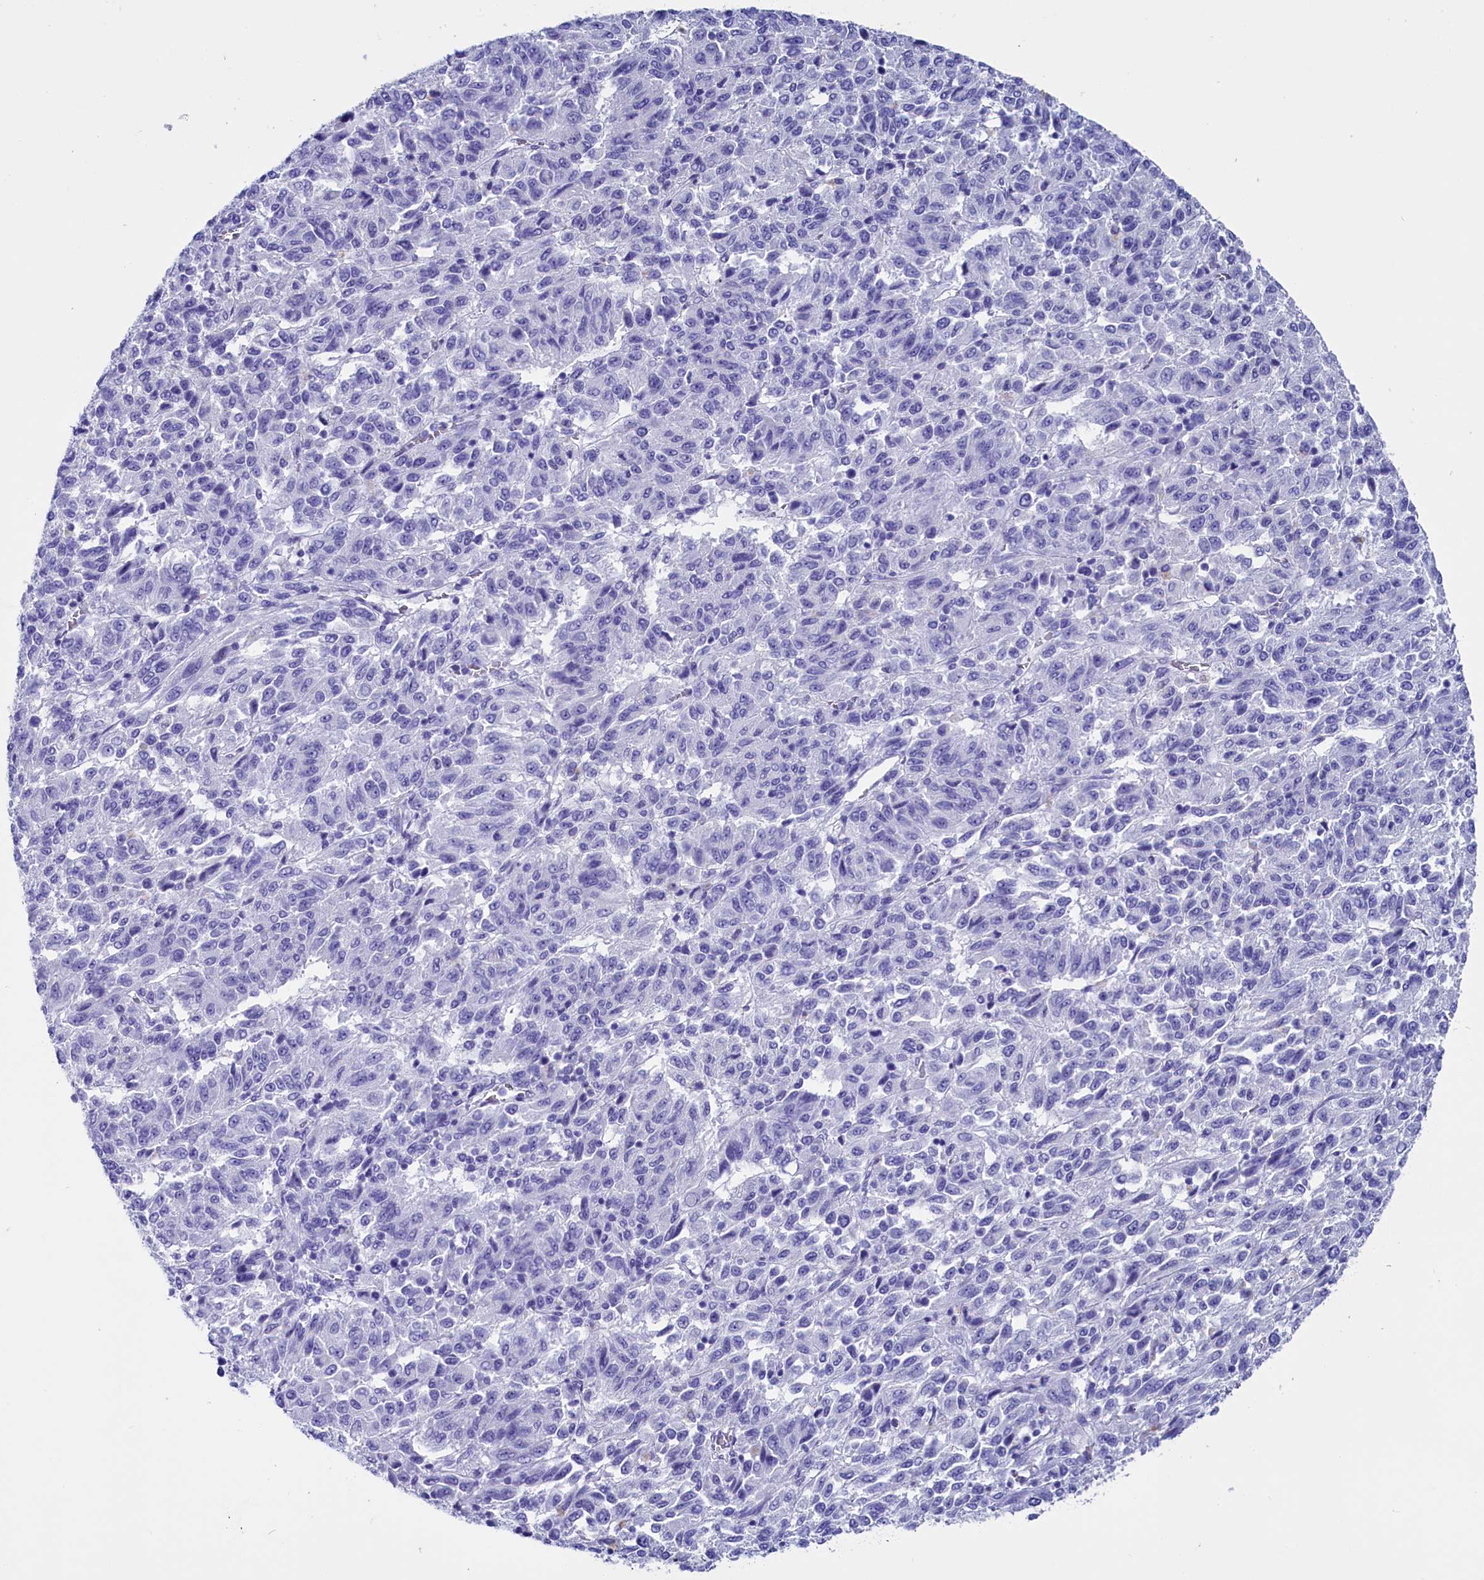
{"staining": {"intensity": "negative", "quantity": "none", "location": "none"}, "tissue": "melanoma", "cell_type": "Tumor cells", "image_type": "cancer", "snomed": [{"axis": "morphology", "description": "Malignant melanoma, Metastatic site"}, {"axis": "topography", "description": "Lung"}], "caption": "This photomicrograph is of melanoma stained with immunohistochemistry (IHC) to label a protein in brown with the nuclei are counter-stained blue. There is no staining in tumor cells.", "gene": "ANKRD29", "patient": {"sex": "male", "age": 64}}